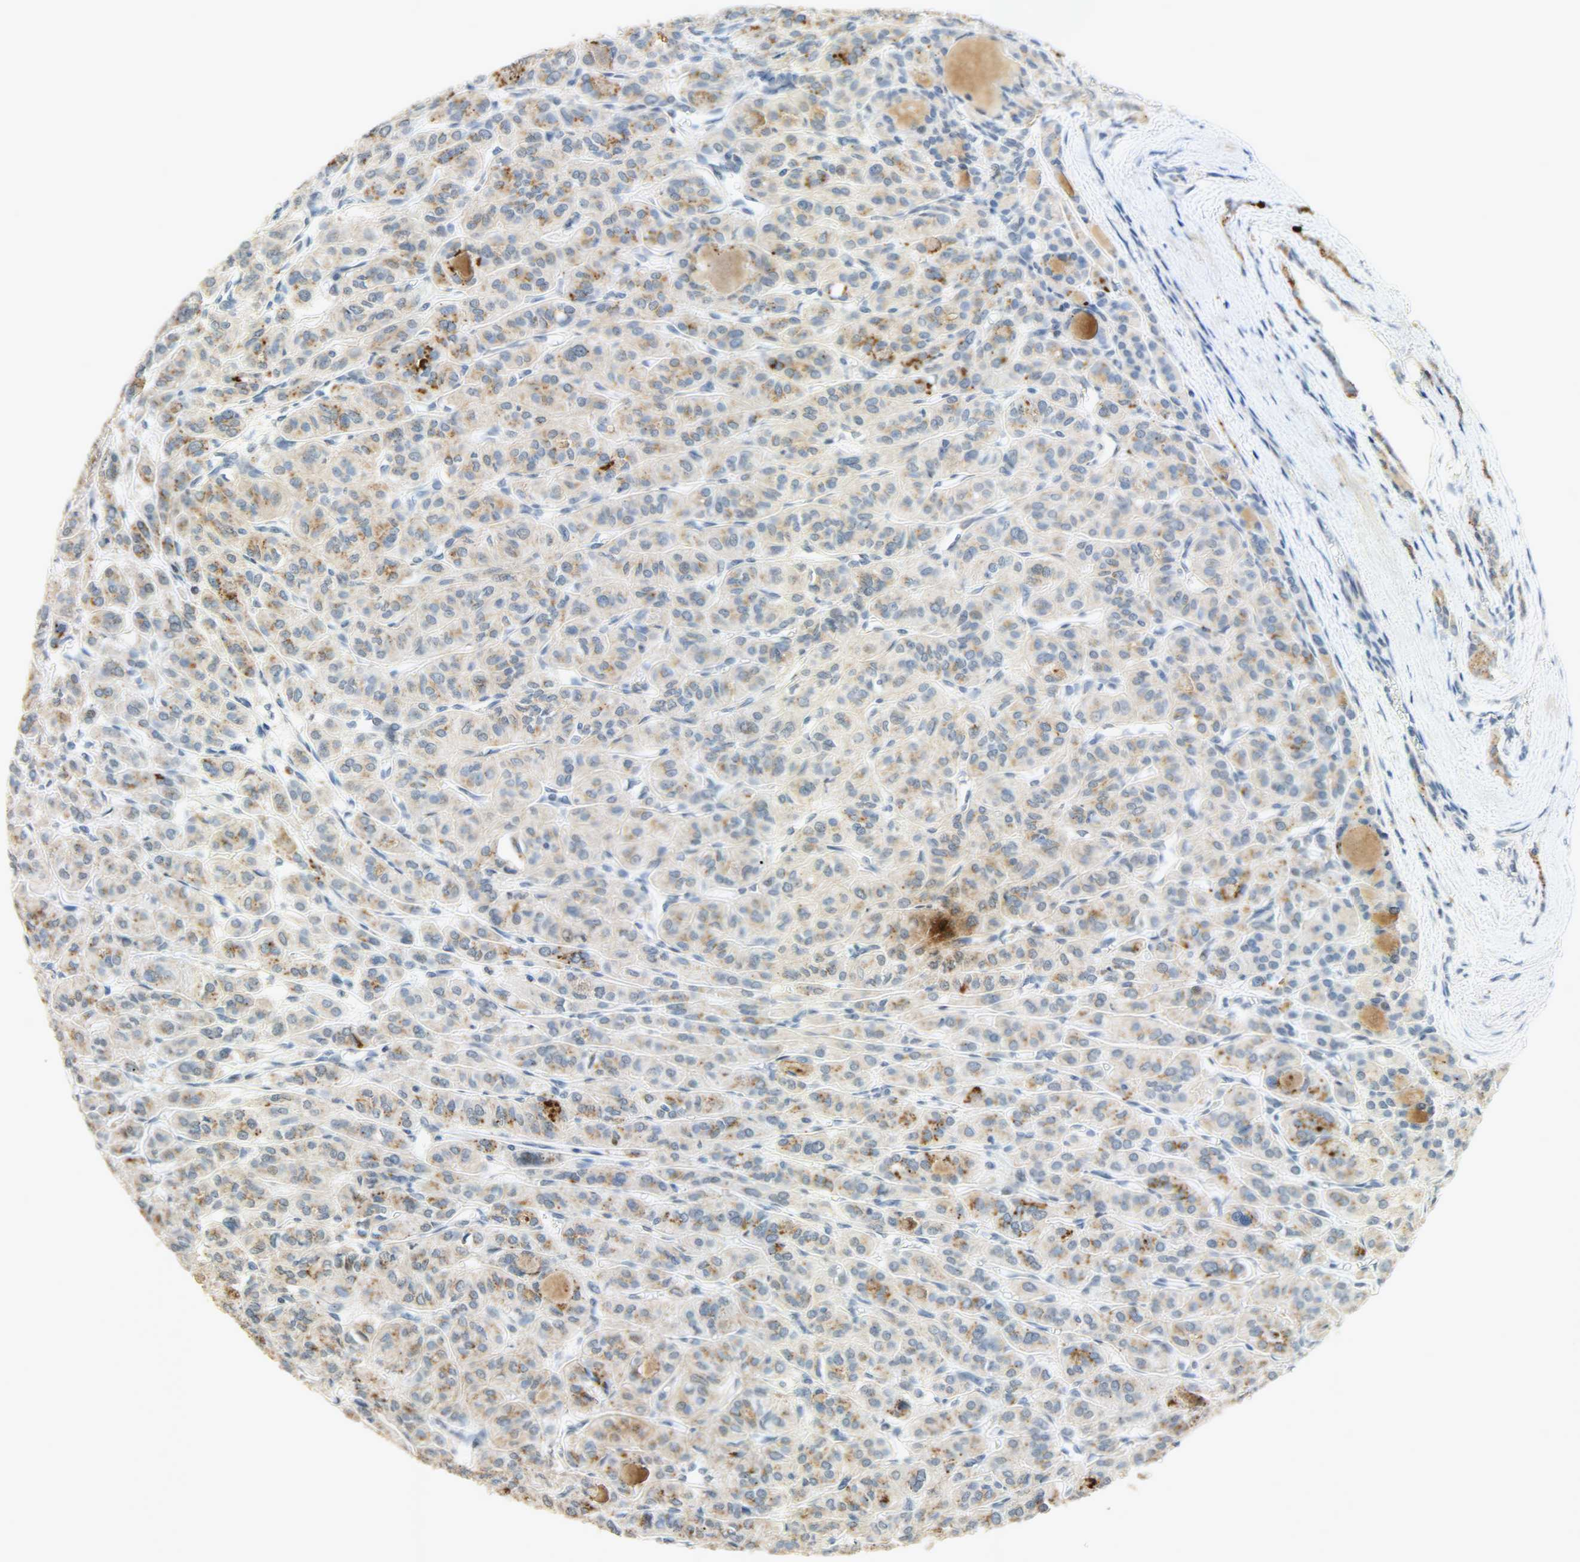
{"staining": {"intensity": "moderate", "quantity": "25%-75%", "location": "cytoplasmic/membranous"}, "tissue": "thyroid cancer", "cell_type": "Tumor cells", "image_type": "cancer", "snomed": [{"axis": "morphology", "description": "Follicular adenoma carcinoma, NOS"}, {"axis": "topography", "description": "Thyroid gland"}], "caption": "Tumor cells demonstrate moderate cytoplasmic/membranous staining in about 25%-75% of cells in thyroid cancer.", "gene": "GIT2", "patient": {"sex": "female", "age": 71}}